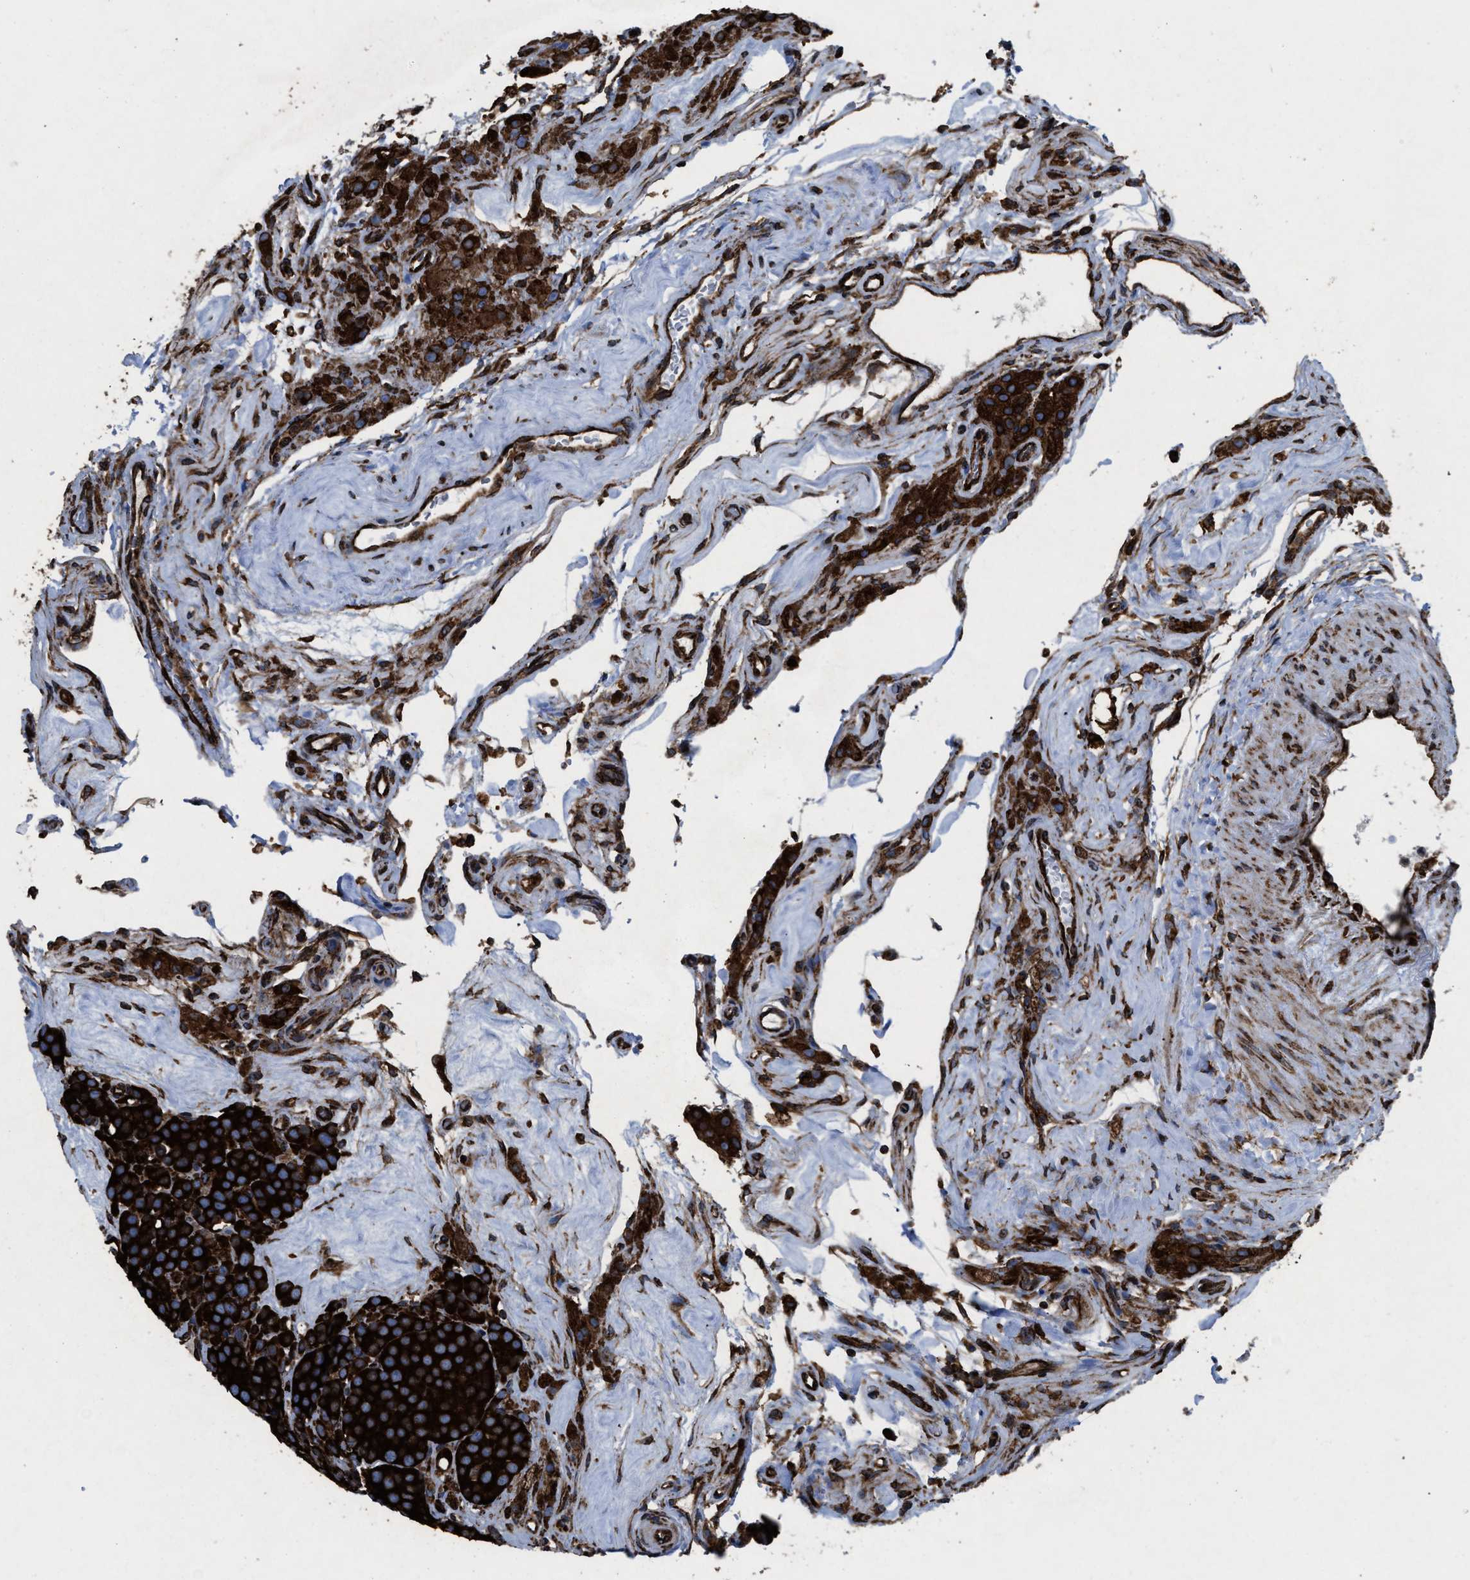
{"staining": {"intensity": "strong", "quantity": ">75%", "location": "cytoplasmic/membranous"}, "tissue": "testis cancer", "cell_type": "Tumor cells", "image_type": "cancer", "snomed": [{"axis": "morphology", "description": "Seminoma, NOS"}, {"axis": "topography", "description": "Testis"}], "caption": "Testis cancer (seminoma) stained with IHC reveals strong cytoplasmic/membranous expression in about >75% of tumor cells.", "gene": "CAPRIN1", "patient": {"sex": "male", "age": 71}}